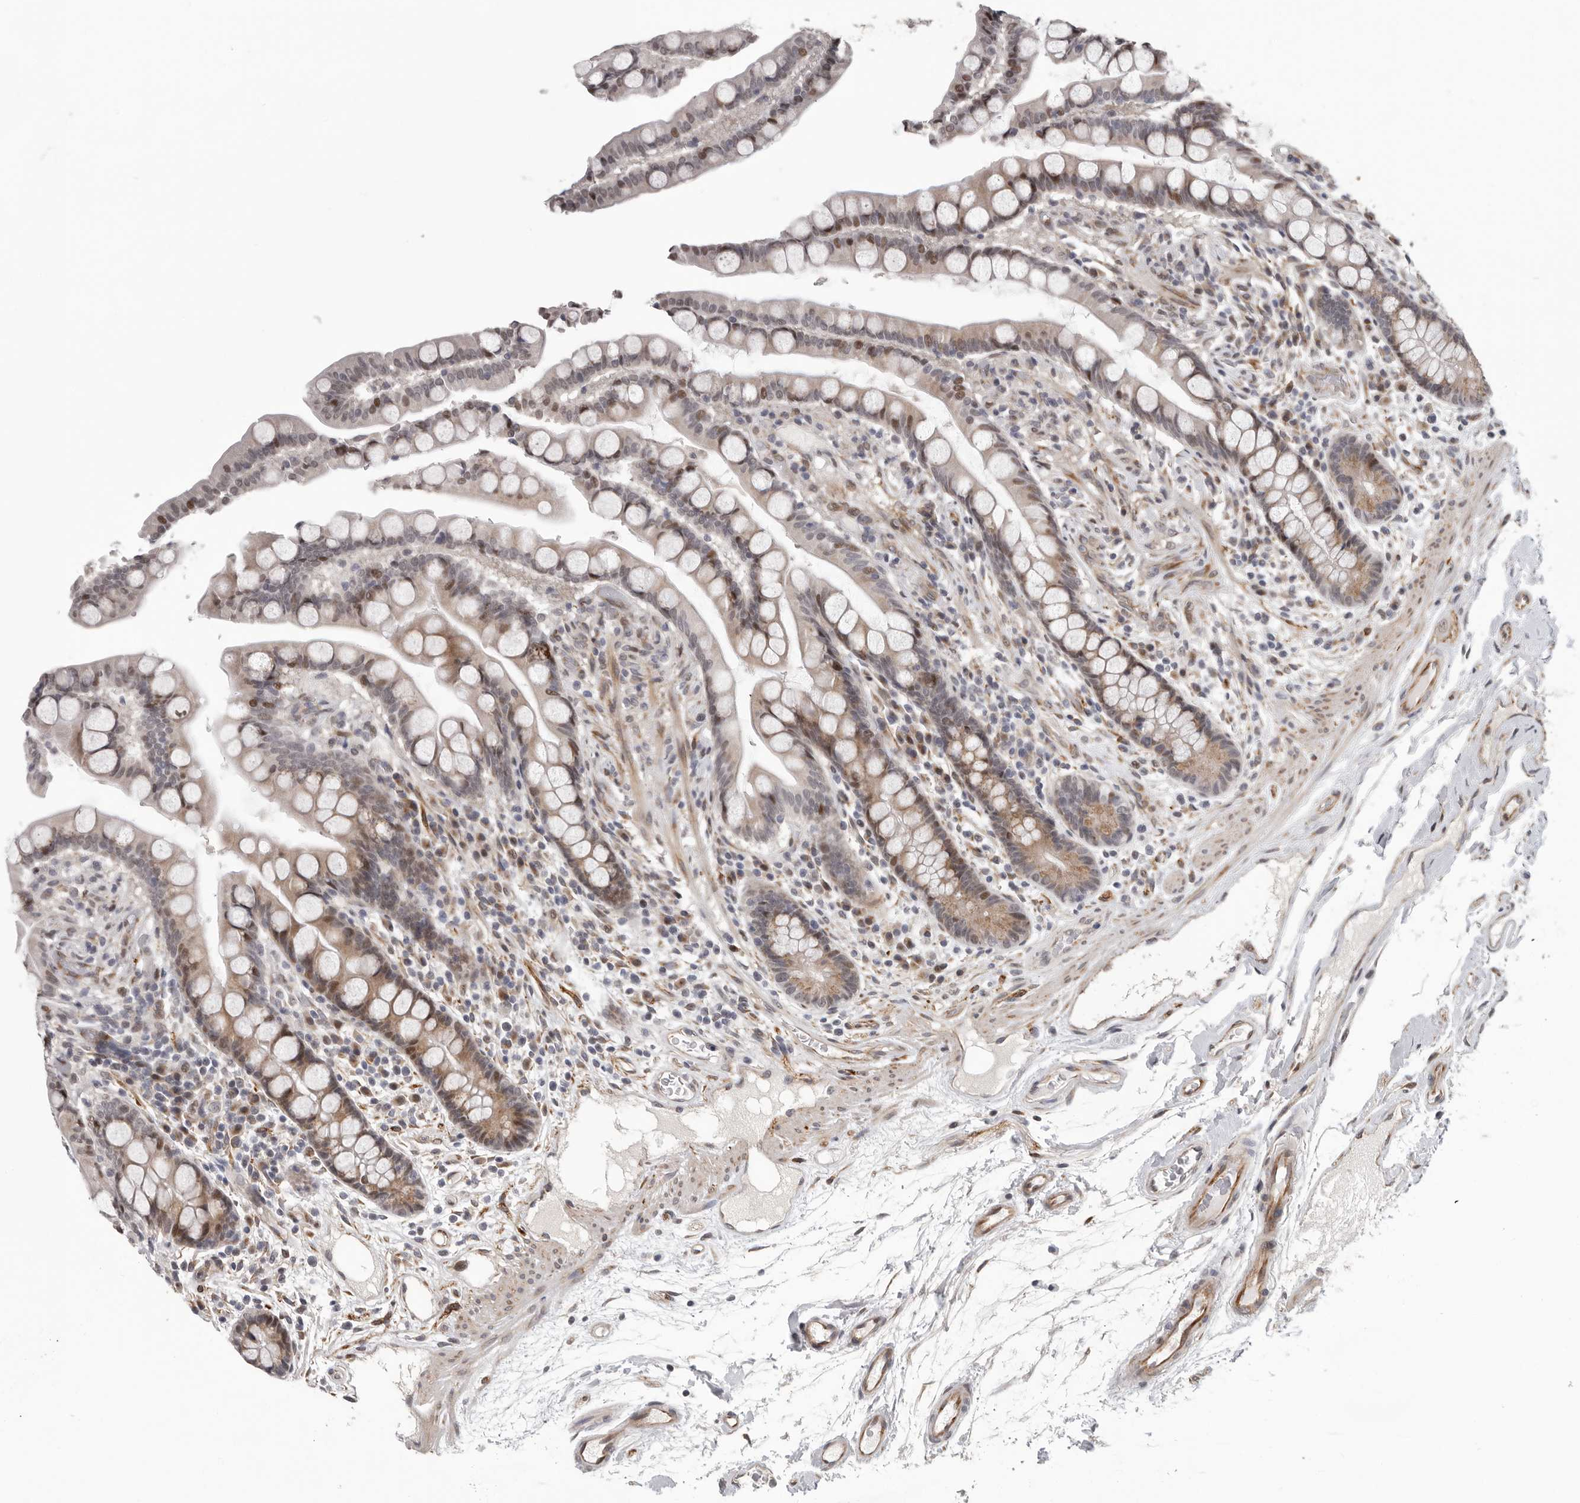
{"staining": {"intensity": "moderate", "quantity": ">75%", "location": "cytoplasmic/membranous"}, "tissue": "colon", "cell_type": "Endothelial cells", "image_type": "normal", "snomed": [{"axis": "morphology", "description": "Normal tissue, NOS"}, {"axis": "topography", "description": "Colon"}], "caption": "Immunohistochemical staining of normal human colon reveals medium levels of moderate cytoplasmic/membranous positivity in about >75% of endothelial cells.", "gene": "RALGPS2", "patient": {"sex": "male", "age": 73}}